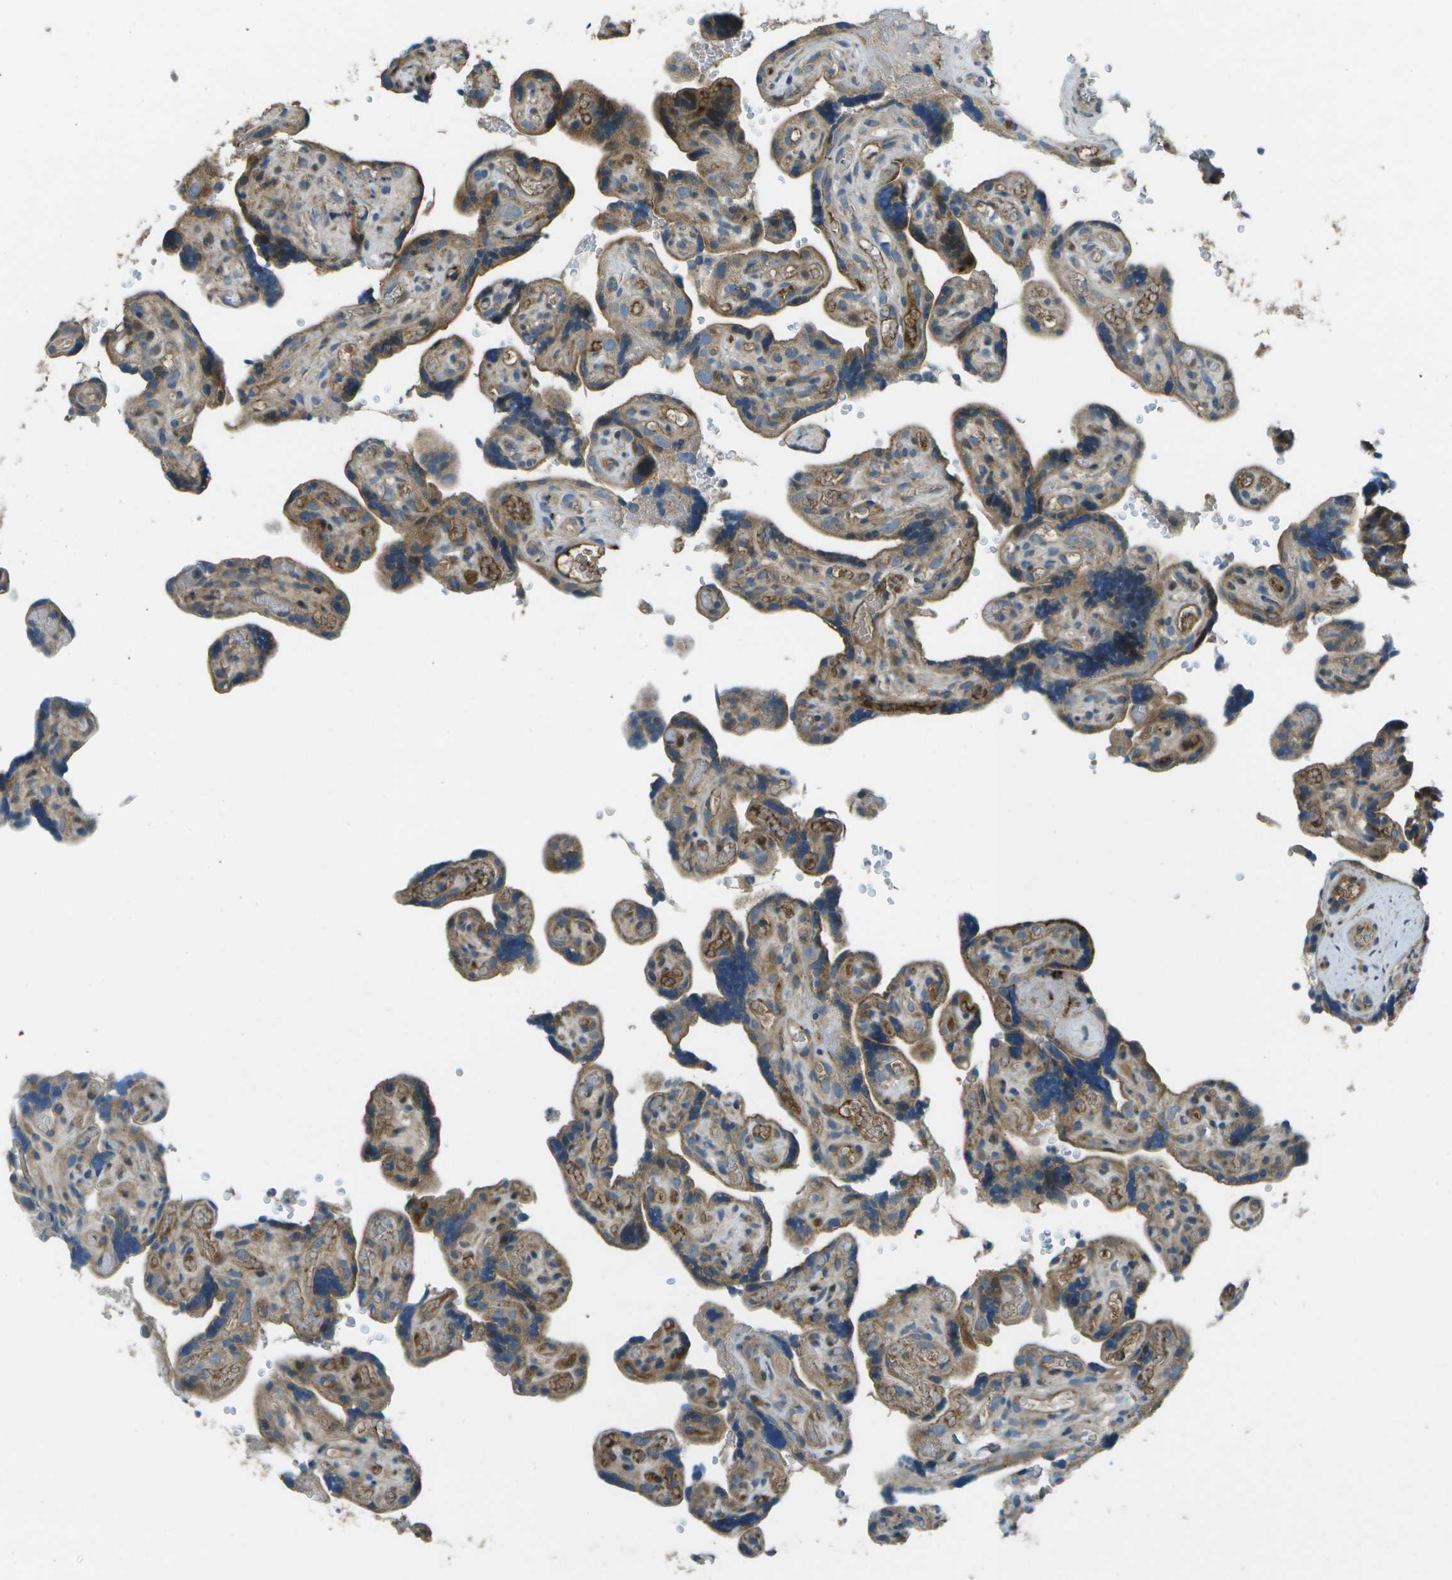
{"staining": {"intensity": "weak", "quantity": "25%-75%", "location": "cytoplasmic/membranous,nuclear"}, "tissue": "placenta", "cell_type": "Decidual cells", "image_type": "normal", "snomed": [{"axis": "morphology", "description": "Normal tissue, NOS"}, {"axis": "topography", "description": "Placenta"}], "caption": "Immunohistochemical staining of unremarkable human placenta reveals low levels of weak cytoplasmic/membranous,nuclear expression in approximately 25%-75% of decidual cells.", "gene": "PXYLP1", "patient": {"sex": "female", "age": 30}}